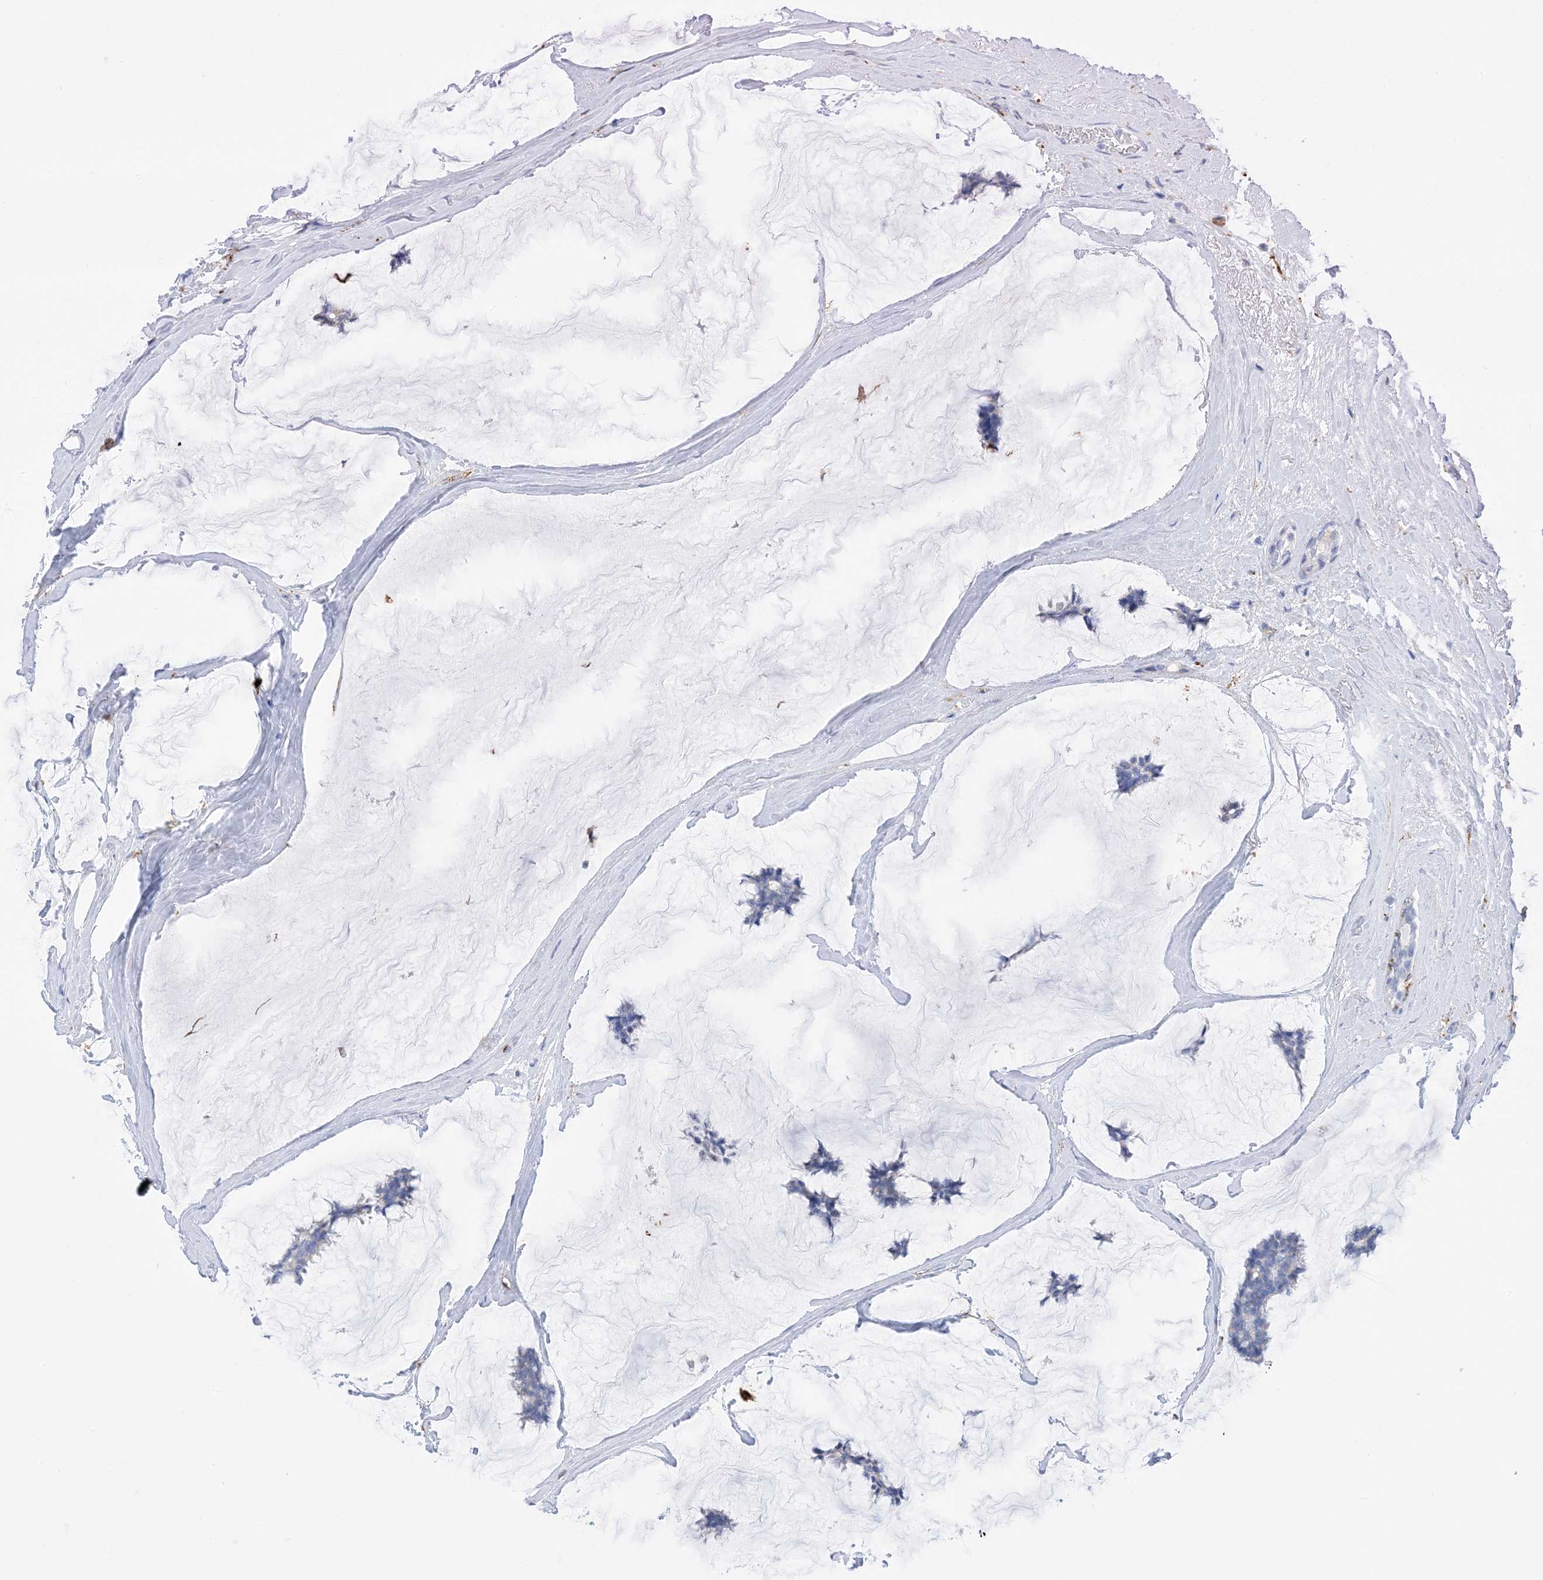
{"staining": {"intensity": "negative", "quantity": "none", "location": "none"}, "tissue": "breast cancer", "cell_type": "Tumor cells", "image_type": "cancer", "snomed": [{"axis": "morphology", "description": "Duct carcinoma"}, {"axis": "topography", "description": "Breast"}], "caption": "A micrograph of human breast cancer is negative for staining in tumor cells. (DAB (3,3'-diaminobenzidine) immunohistochemistry (IHC), high magnification).", "gene": "DPH3", "patient": {"sex": "female", "age": 93}}